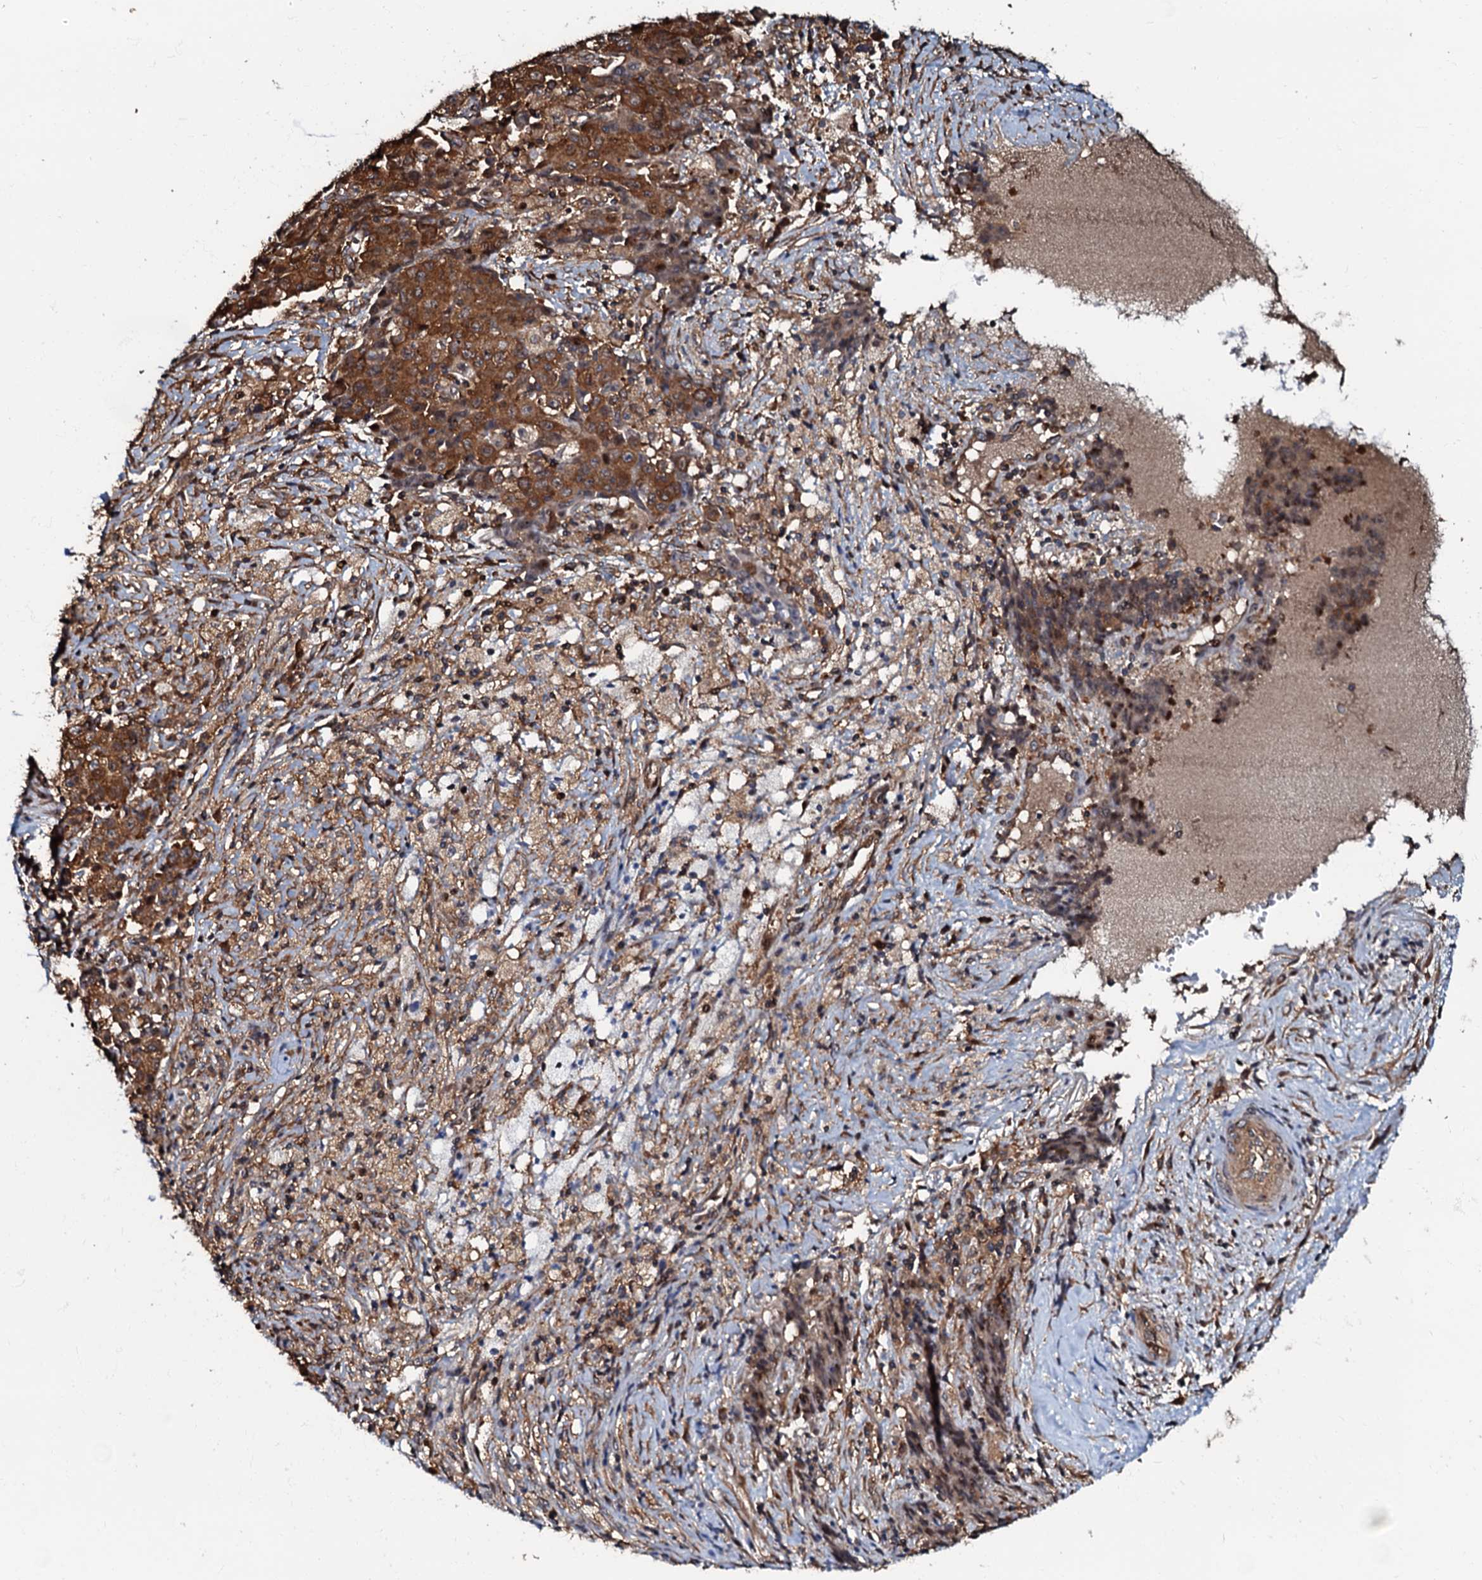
{"staining": {"intensity": "strong", "quantity": ">75%", "location": "cytoplasmic/membranous"}, "tissue": "ovarian cancer", "cell_type": "Tumor cells", "image_type": "cancer", "snomed": [{"axis": "morphology", "description": "Carcinoma, endometroid"}, {"axis": "topography", "description": "Ovary"}], "caption": "A brown stain labels strong cytoplasmic/membranous positivity of a protein in ovarian endometroid carcinoma tumor cells.", "gene": "OSBP", "patient": {"sex": "female", "age": 42}}